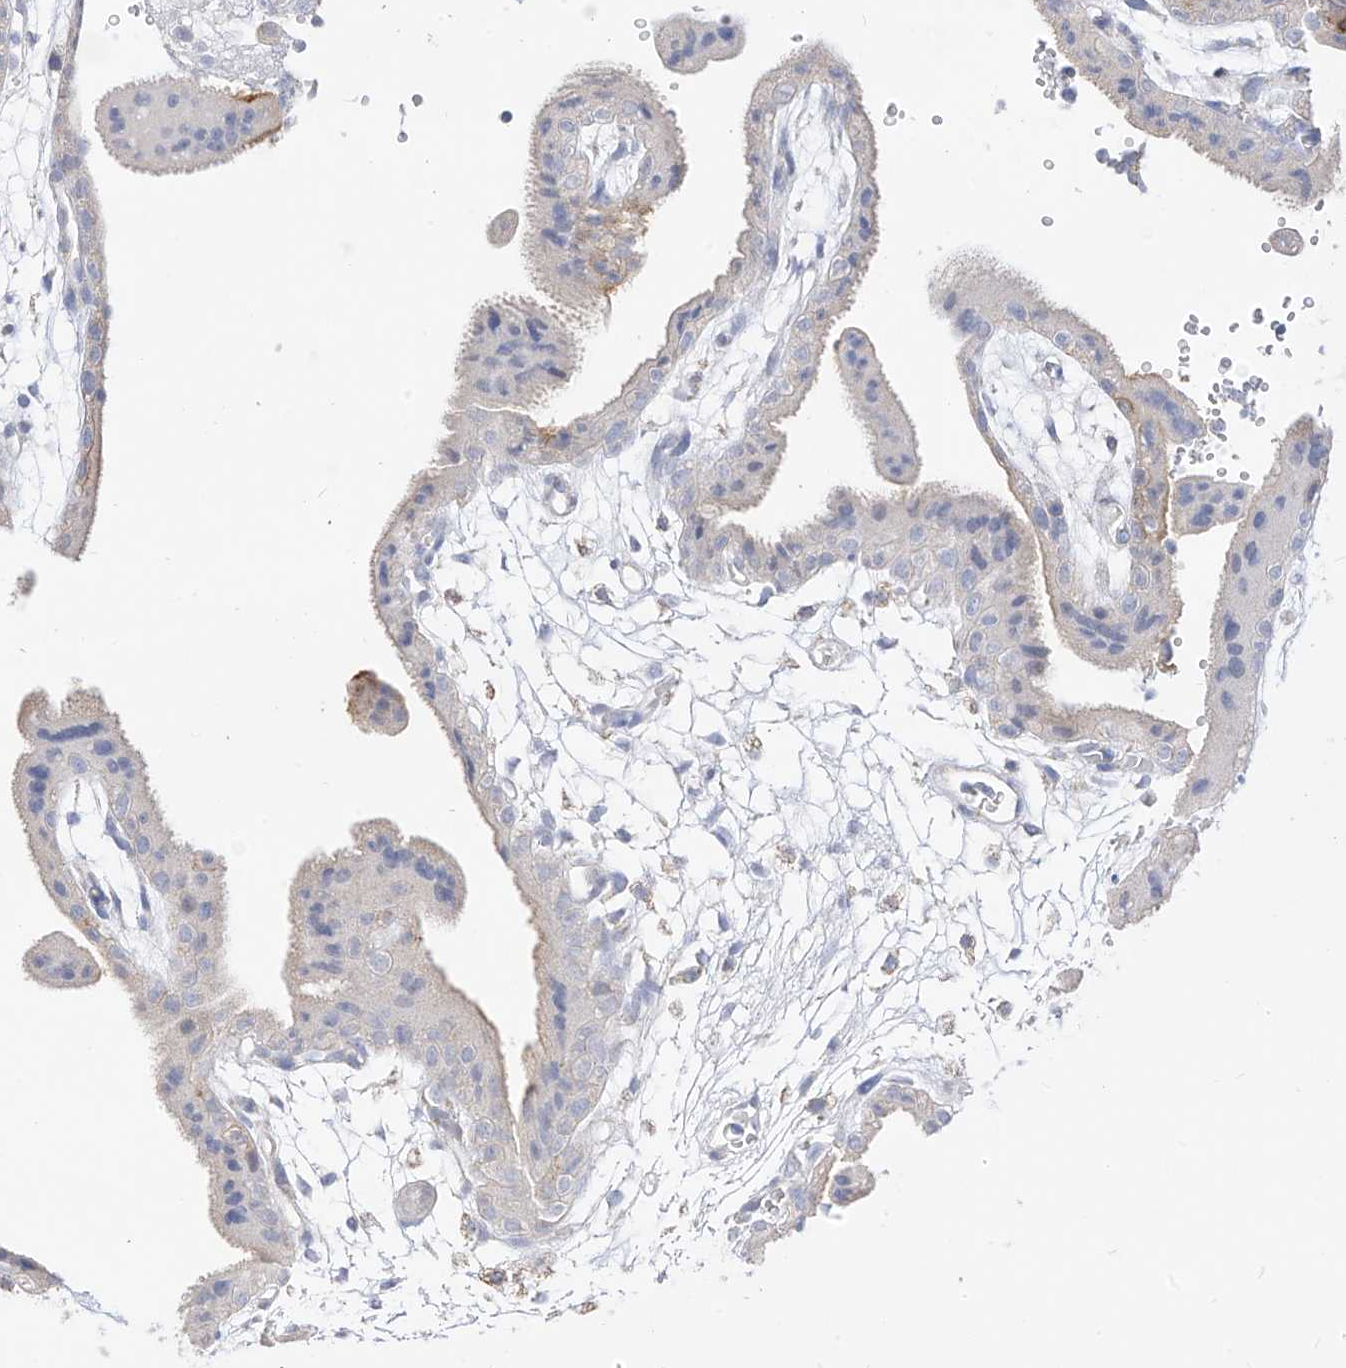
{"staining": {"intensity": "negative", "quantity": "none", "location": "none"}, "tissue": "placenta", "cell_type": "Decidual cells", "image_type": "normal", "snomed": [{"axis": "morphology", "description": "Normal tissue, NOS"}, {"axis": "topography", "description": "Placenta"}], "caption": "A high-resolution micrograph shows immunohistochemistry staining of unremarkable placenta, which exhibits no significant positivity in decidual cells.", "gene": "RASA2", "patient": {"sex": "female", "age": 18}}